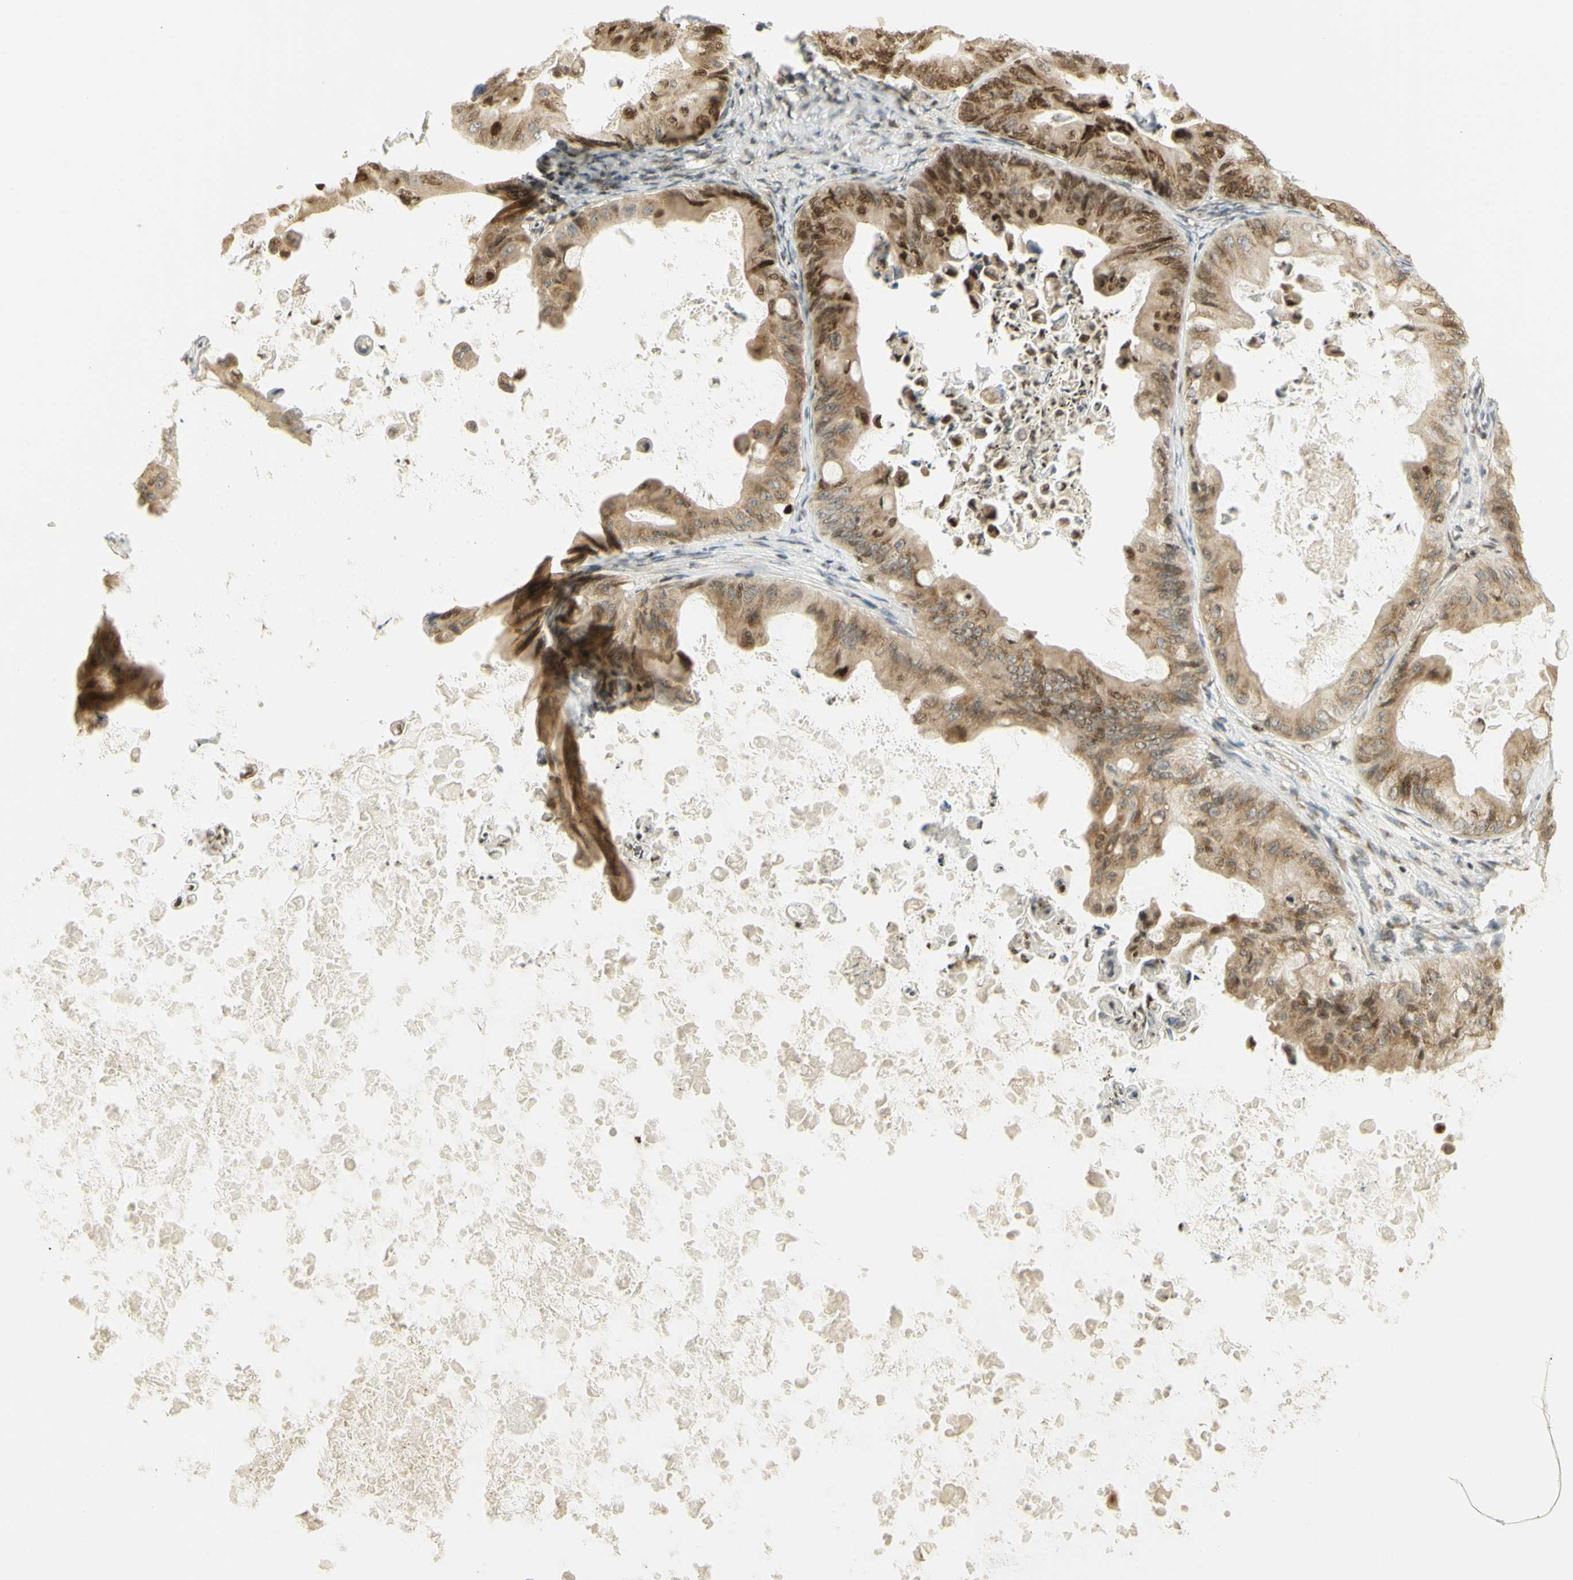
{"staining": {"intensity": "strong", "quantity": "25%-75%", "location": "cytoplasmic/membranous,nuclear"}, "tissue": "ovarian cancer", "cell_type": "Tumor cells", "image_type": "cancer", "snomed": [{"axis": "morphology", "description": "Cystadenocarcinoma, mucinous, NOS"}, {"axis": "topography", "description": "Ovary"}], "caption": "The immunohistochemical stain shows strong cytoplasmic/membranous and nuclear staining in tumor cells of ovarian cancer tissue.", "gene": "KIF11", "patient": {"sex": "female", "age": 37}}